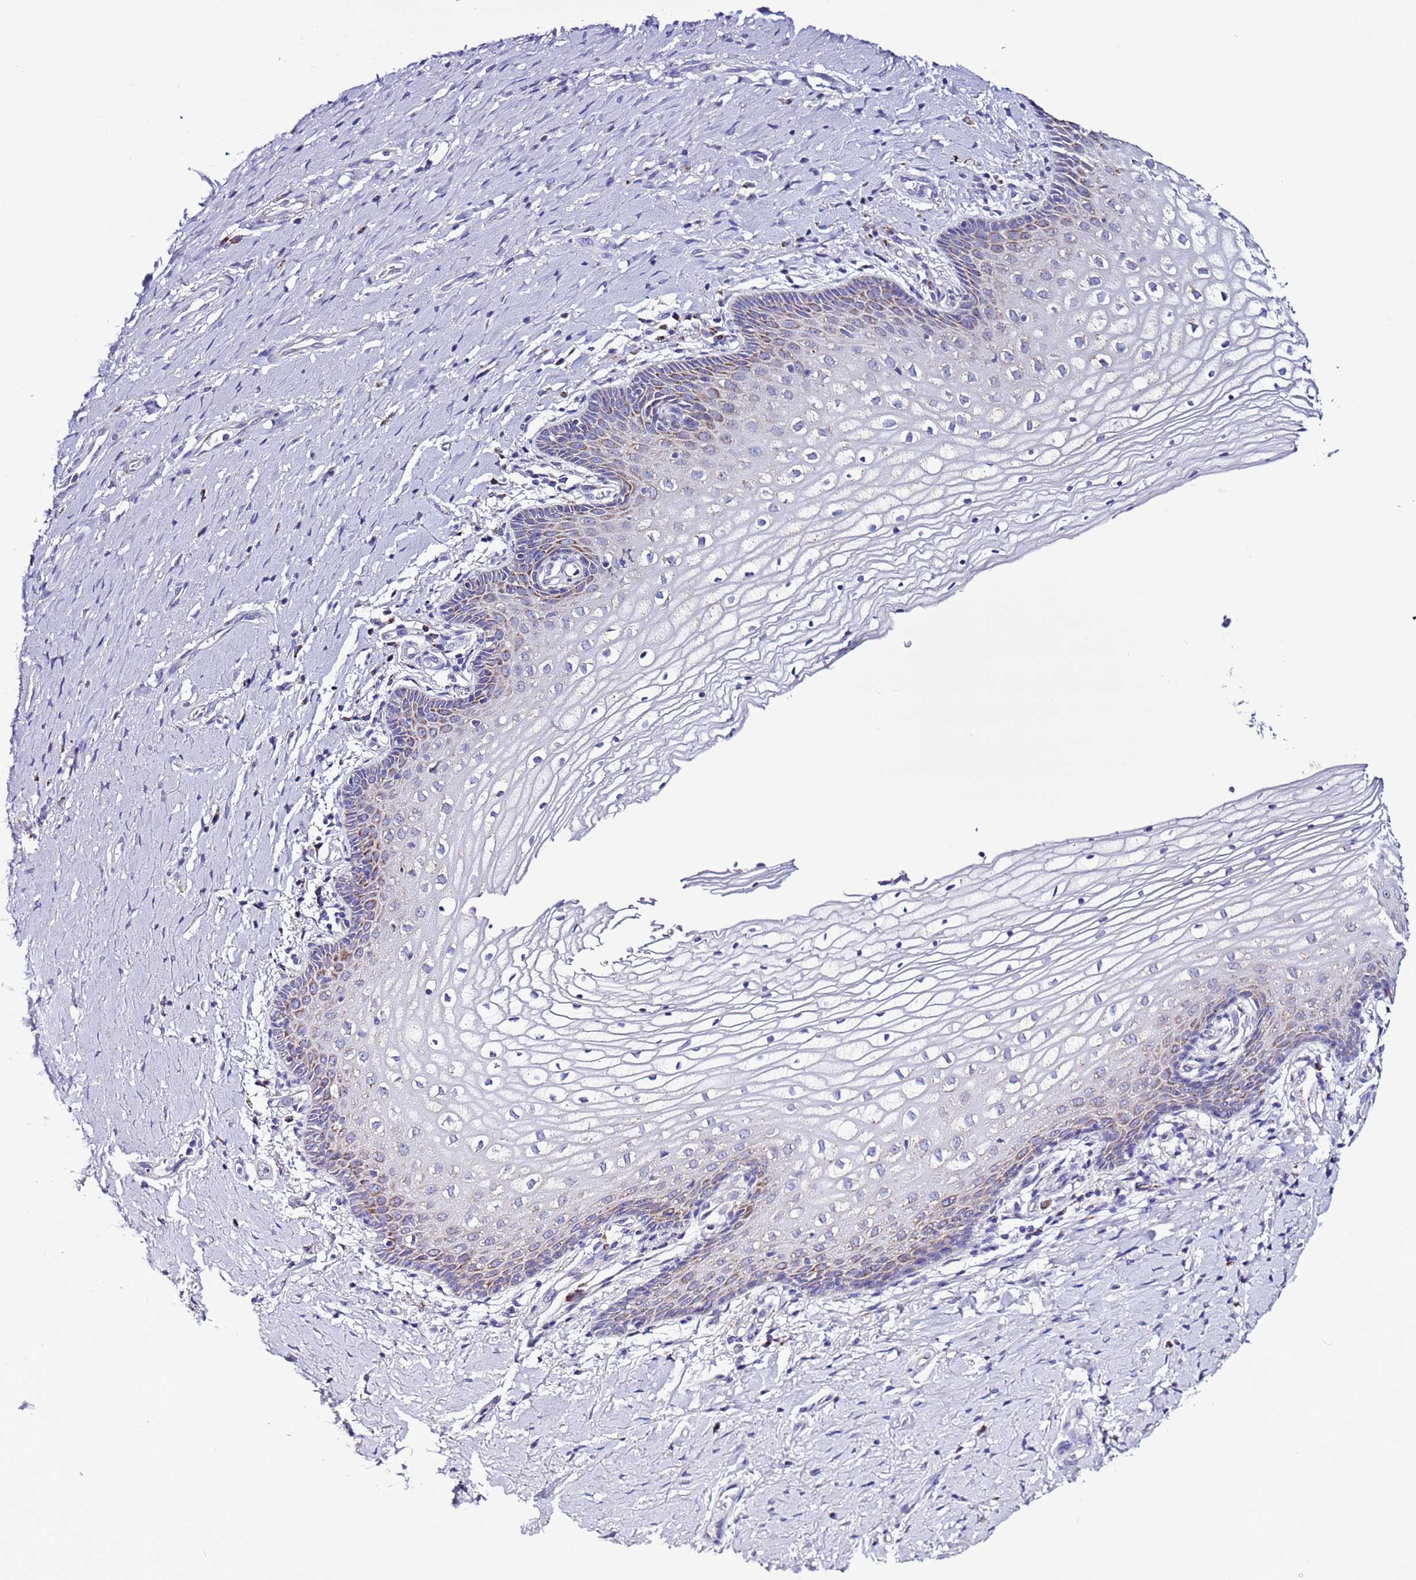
{"staining": {"intensity": "moderate", "quantity": "<25%", "location": "cytoplasmic/membranous"}, "tissue": "vagina", "cell_type": "Squamous epithelial cells", "image_type": "normal", "snomed": [{"axis": "morphology", "description": "Normal tissue, NOS"}, {"axis": "topography", "description": "Vagina"}], "caption": "A brown stain shows moderate cytoplasmic/membranous staining of a protein in squamous epithelial cells of unremarkable human vagina. The protein is stained brown, and the nuclei are stained in blue (DAB (3,3'-diaminobenzidine) IHC with brightfield microscopy, high magnification).", "gene": "UEVLD", "patient": {"sex": "female", "age": 60}}